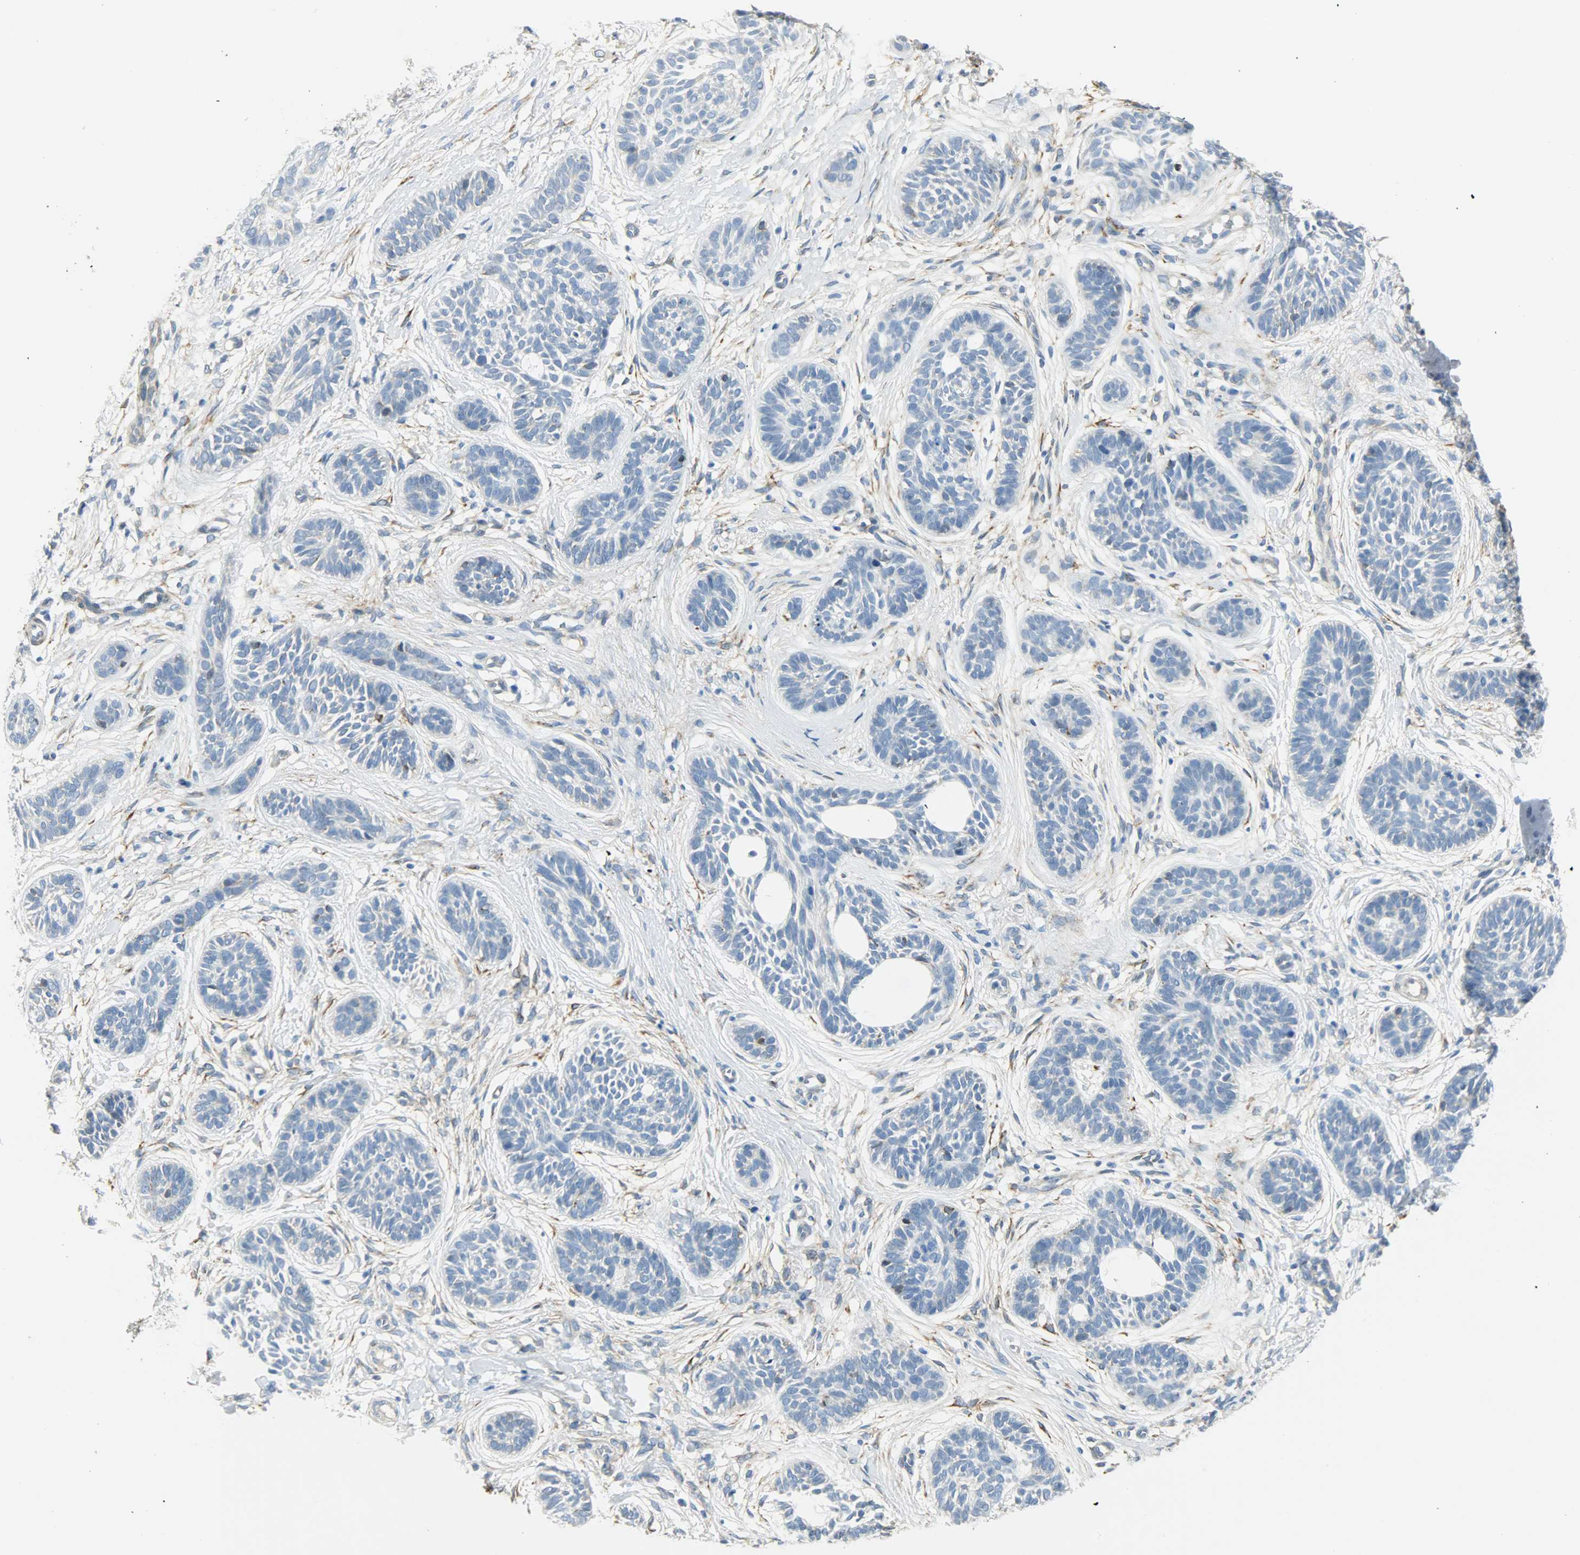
{"staining": {"intensity": "weak", "quantity": "25%-75%", "location": "cytoplasmic/membranous"}, "tissue": "skin cancer", "cell_type": "Tumor cells", "image_type": "cancer", "snomed": [{"axis": "morphology", "description": "Normal tissue, NOS"}, {"axis": "morphology", "description": "Basal cell carcinoma"}, {"axis": "topography", "description": "Skin"}], "caption": "About 25%-75% of tumor cells in human skin cancer (basal cell carcinoma) reveal weak cytoplasmic/membranous protein expression as visualized by brown immunohistochemical staining.", "gene": "PKD2", "patient": {"sex": "male", "age": 63}}